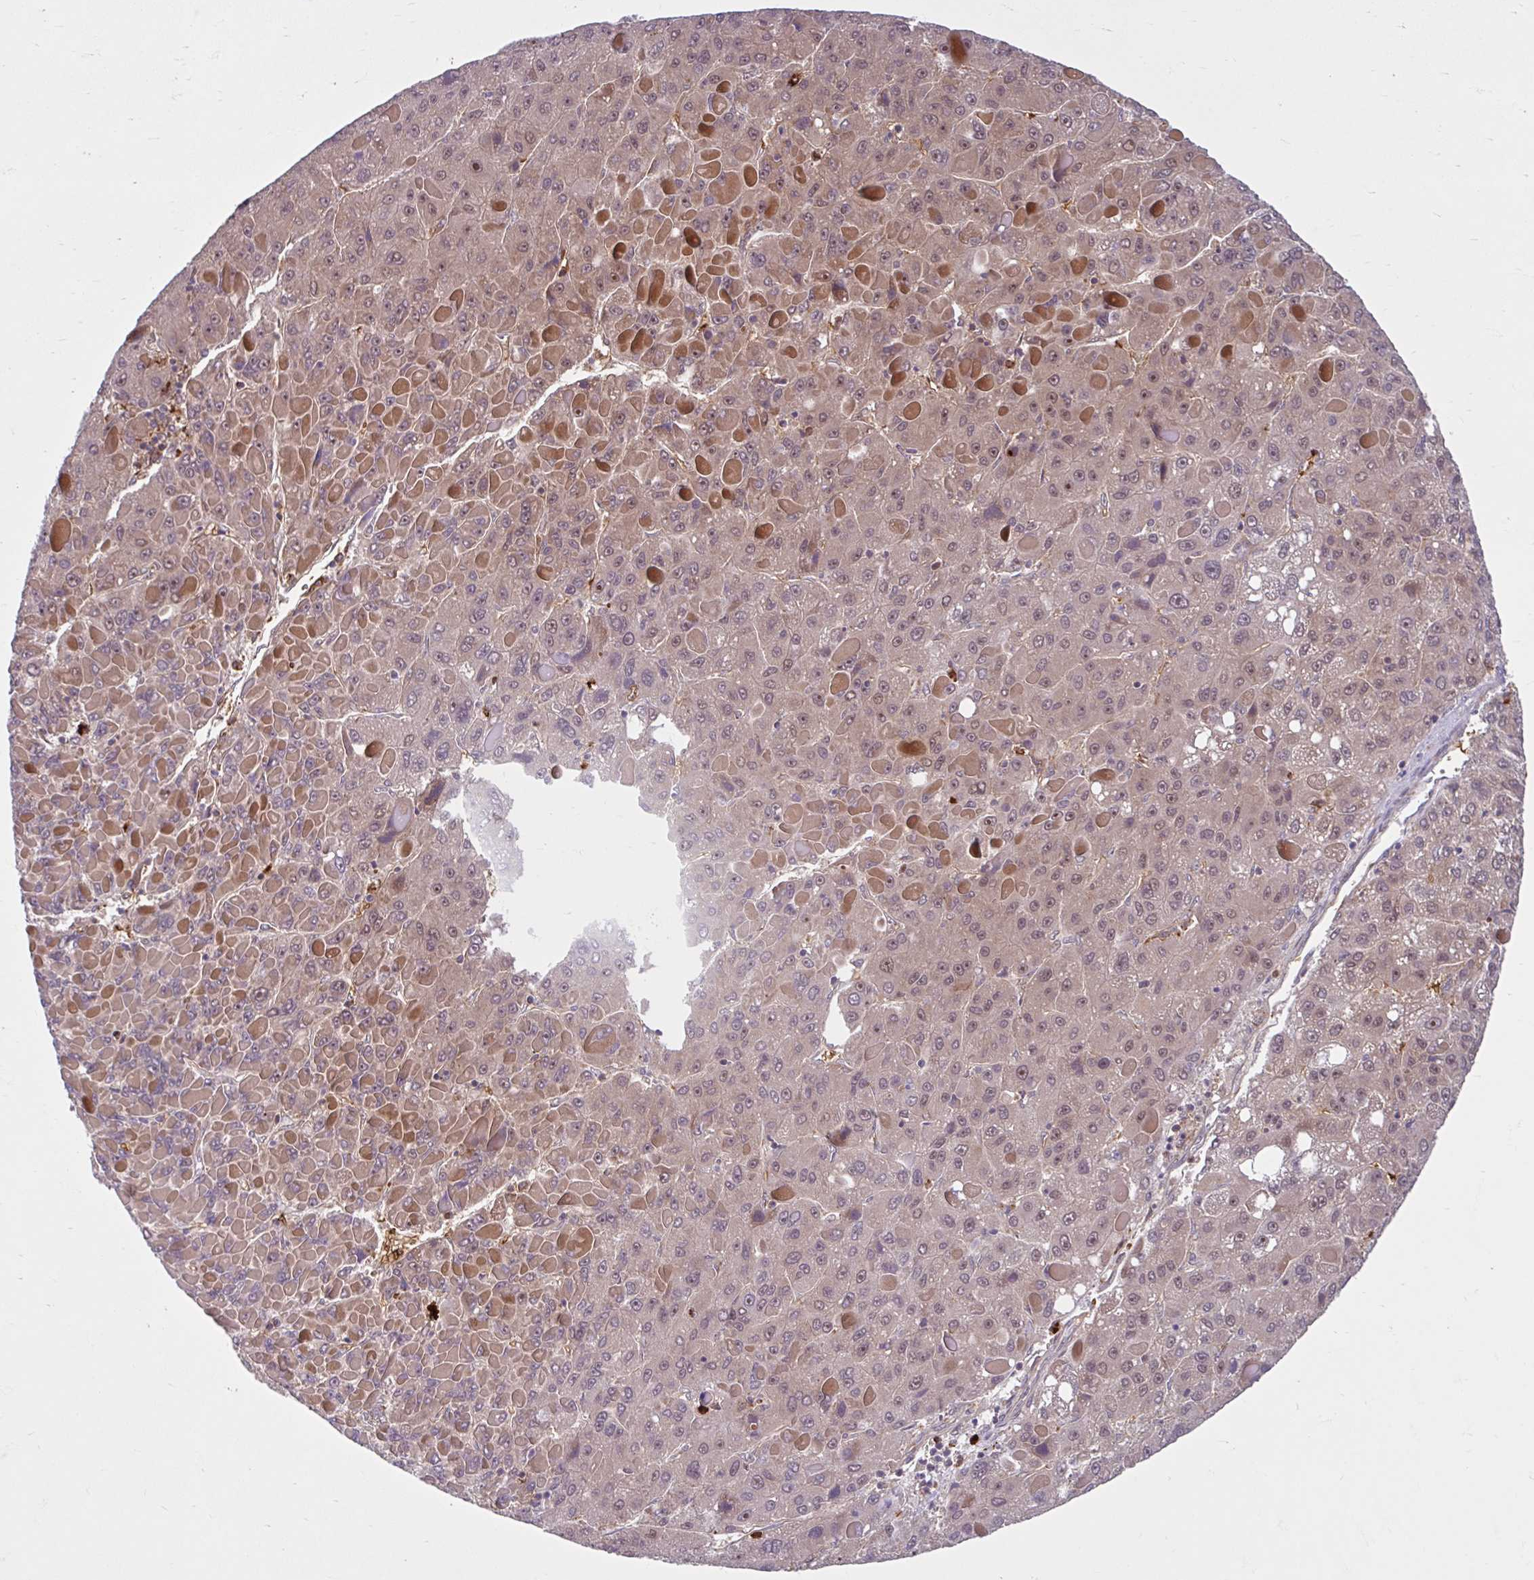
{"staining": {"intensity": "weak", "quantity": "25%-75%", "location": "cytoplasmic/membranous,nuclear"}, "tissue": "liver cancer", "cell_type": "Tumor cells", "image_type": "cancer", "snomed": [{"axis": "morphology", "description": "Carcinoma, Hepatocellular, NOS"}, {"axis": "topography", "description": "Liver"}], "caption": "Immunohistochemical staining of liver hepatocellular carcinoma exhibits low levels of weak cytoplasmic/membranous and nuclear protein positivity in approximately 25%-75% of tumor cells.", "gene": "HMBS", "patient": {"sex": "female", "age": 82}}